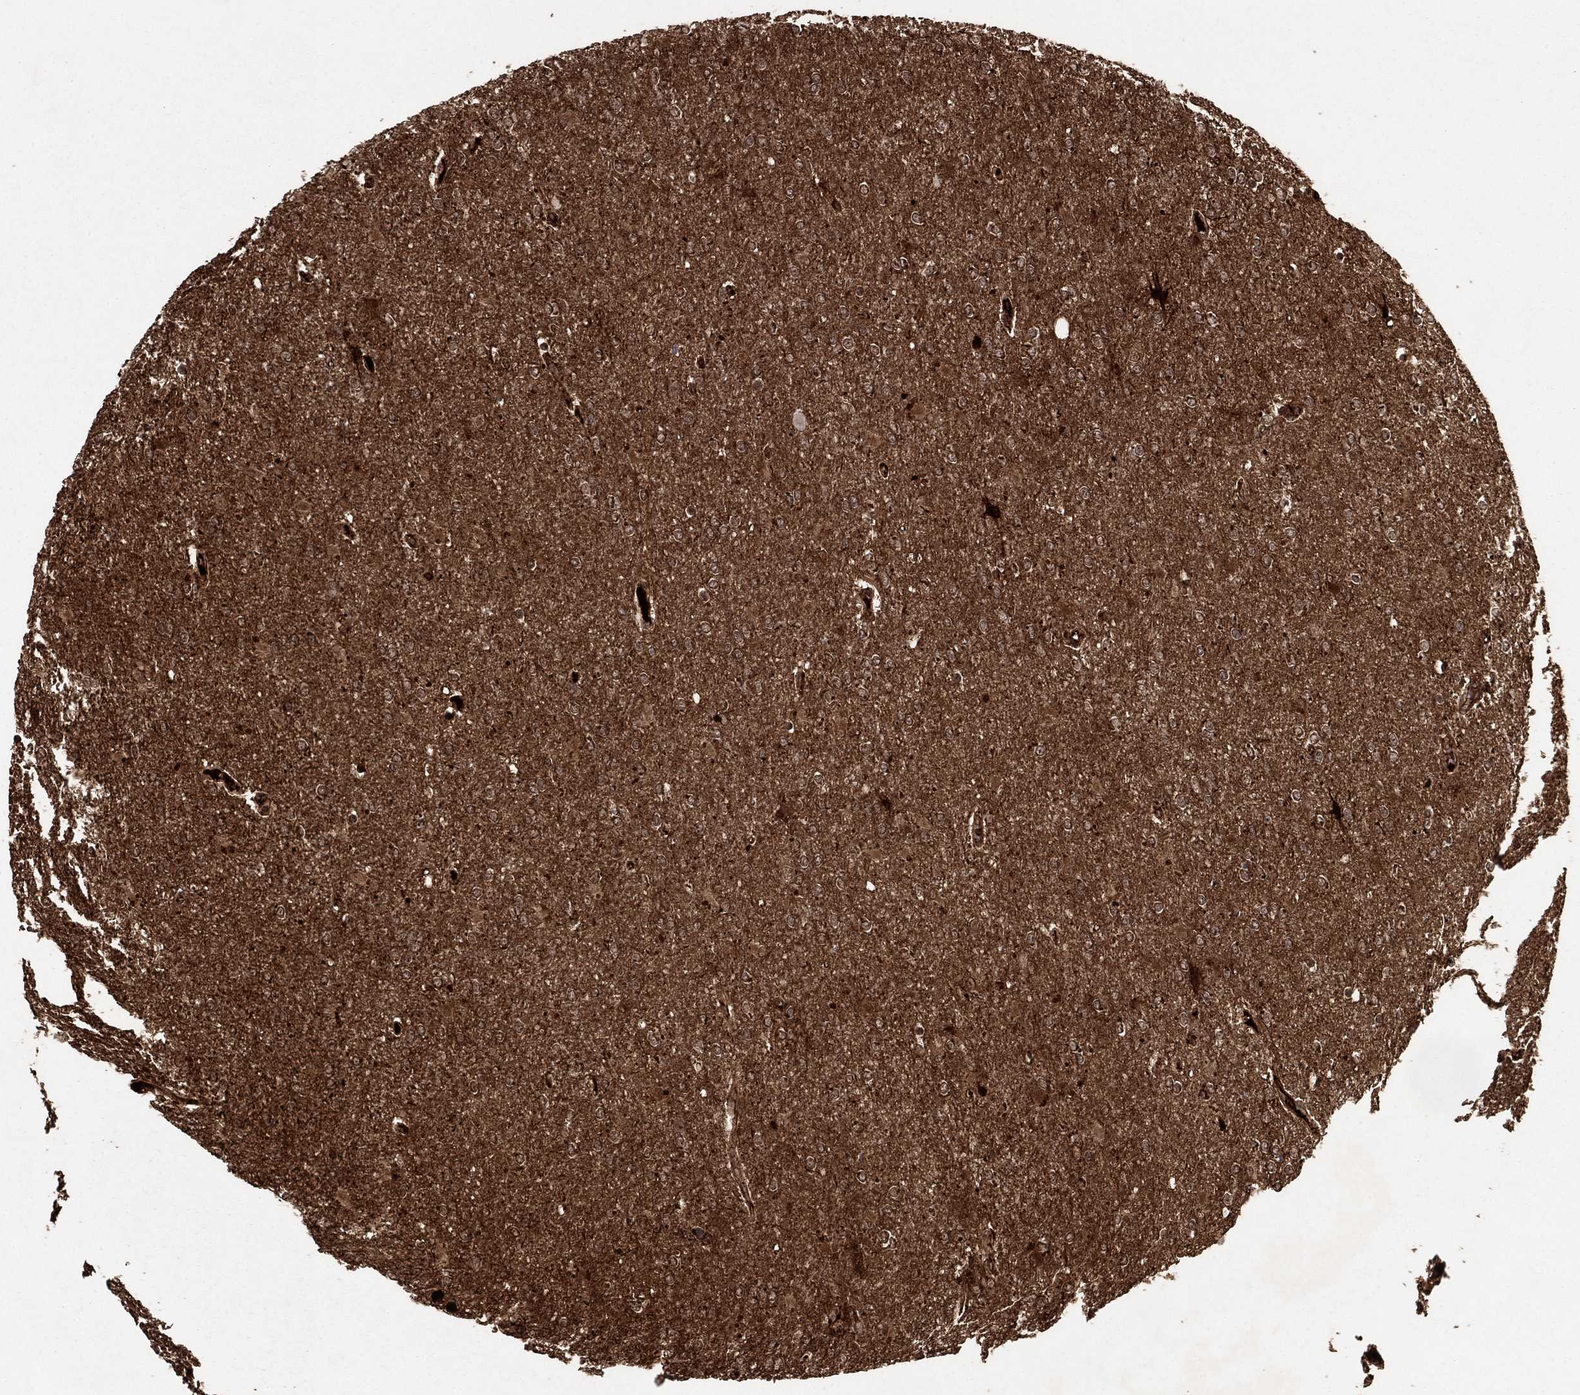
{"staining": {"intensity": "negative", "quantity": "none", "location": "none"}, "tissue": "glioma", "cell_type": "Tumor cells", "image_type": "cancer", "snomed": [{"axis": "morphology", "description": "Glioma, malignant, High grade"}, {"axis": "topography", "description": "Cerebral cortex"}], "caption": "Histopathology image shows no protein staining in tumor cells of glioma tissue.", "gene": "PTGDS", "patient": {"sex": "male", "age": 70}}